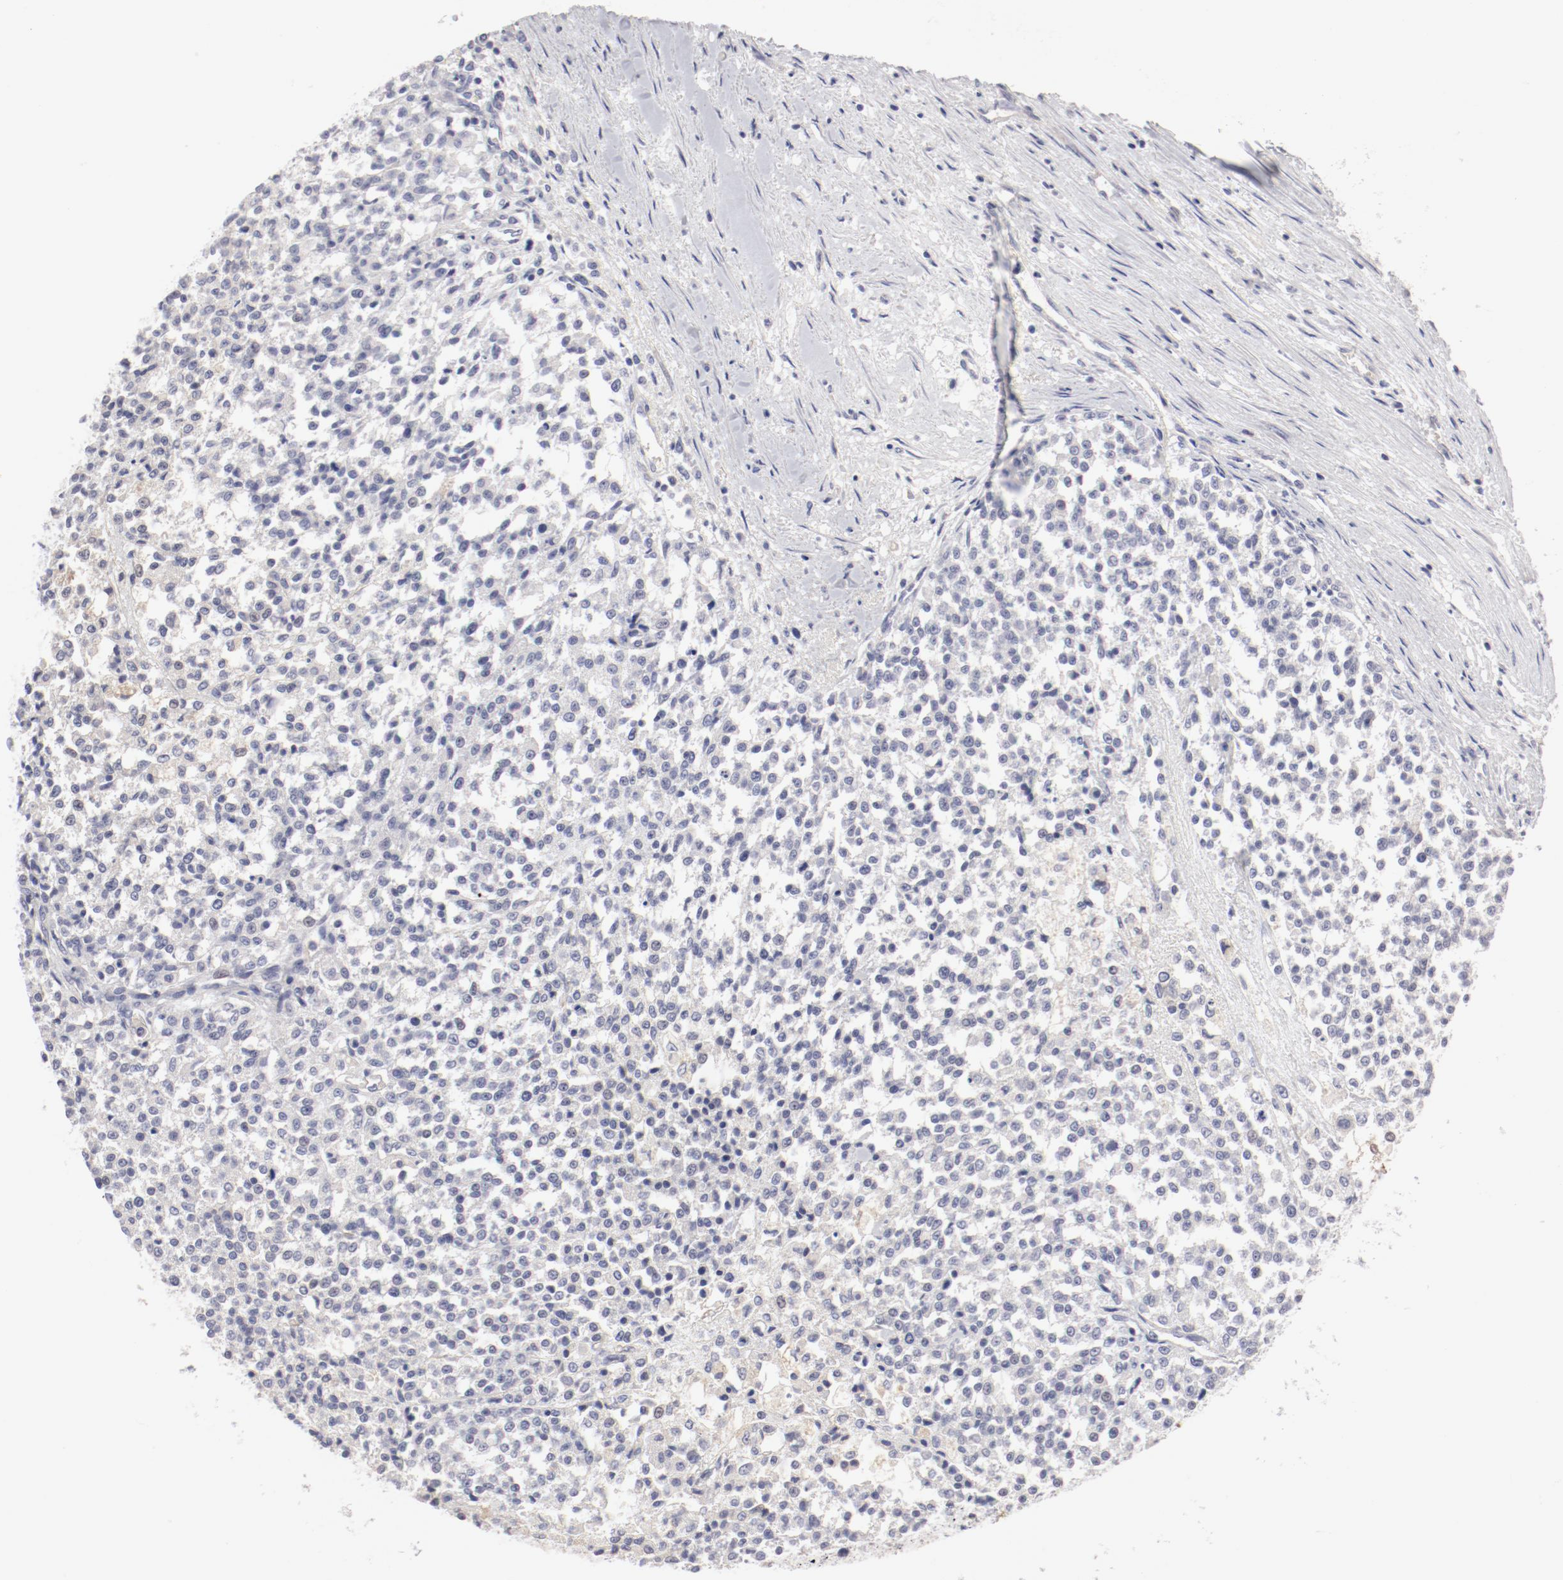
{"staining": {"intensity": "negative", "quantity": "none", "location": "none"}, "tissue": "testis cancer", "cell_type": "Tumor cells", "image_type": "cancer", "snomed": [{"axis": "morphology", "description": "Seminoma, NOS"}, {"axis": "topography", "description": "Testis"}], "caption": "This is an IHC image of human testis cancer (seminoma). There is no staining in tumor cells.", "gene": "LAX1", "patient": {"sex": "male", "age": 59}}